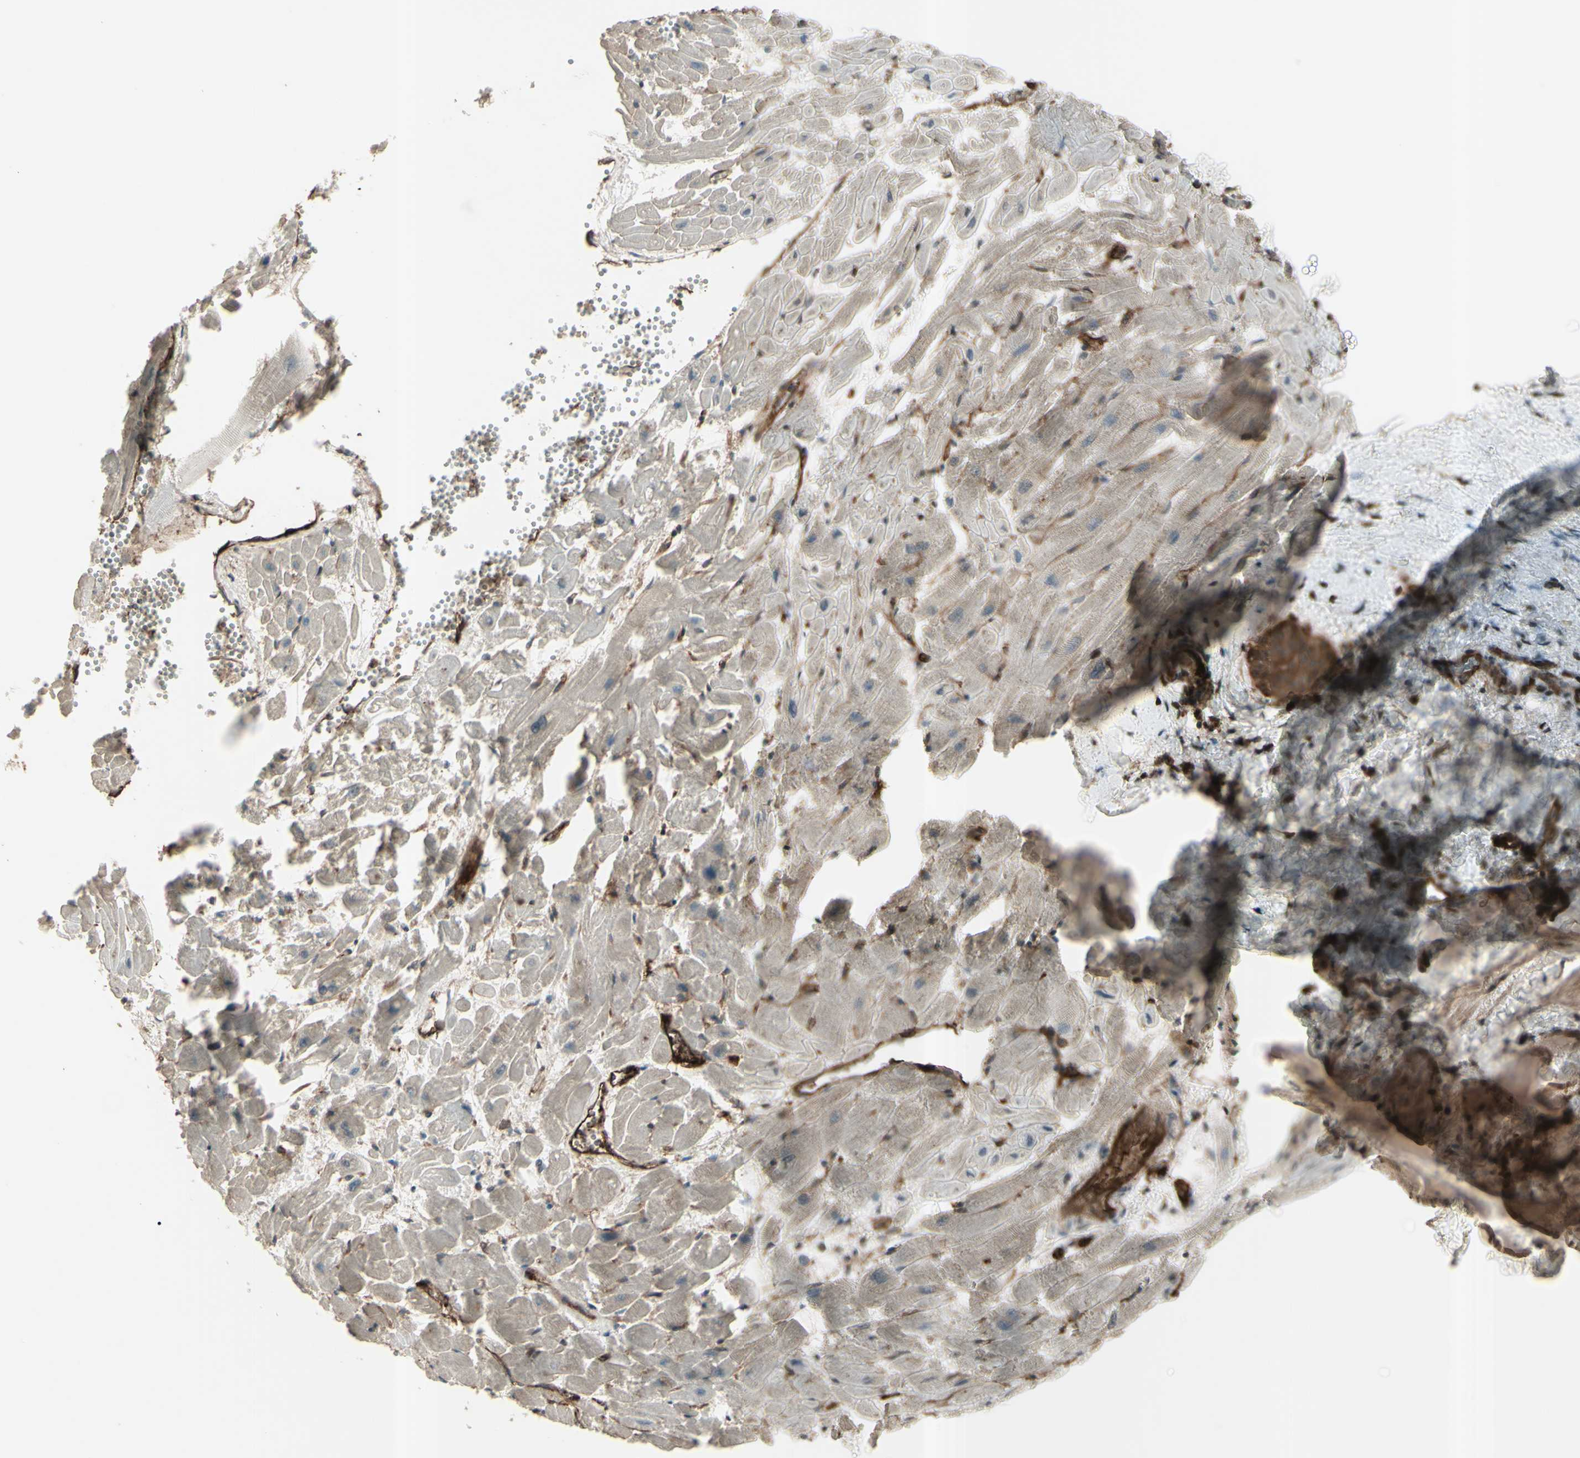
{"staining": {"intensity": "weak", "quantity": "25%-75%", "location": "cytoplasmic/membranous"}, "tissue": "heart muscle", "cell_type": "Cardiomyocytes", "image_type": "normal", "snomed": [{"axis": "morphology", "description": "Normal tissue, NOS"}, {"axis": "topography", "description": "Heart"}], "caption": "About 25%-75% of cardiomyocytes in unremarkable human heart muscle show weak cytoplasmic/membranous protein expression as visualized by brown immunohistochemical staining.", "gene": "FXYD5", "patient": {"sex": "female", "age": 19}}